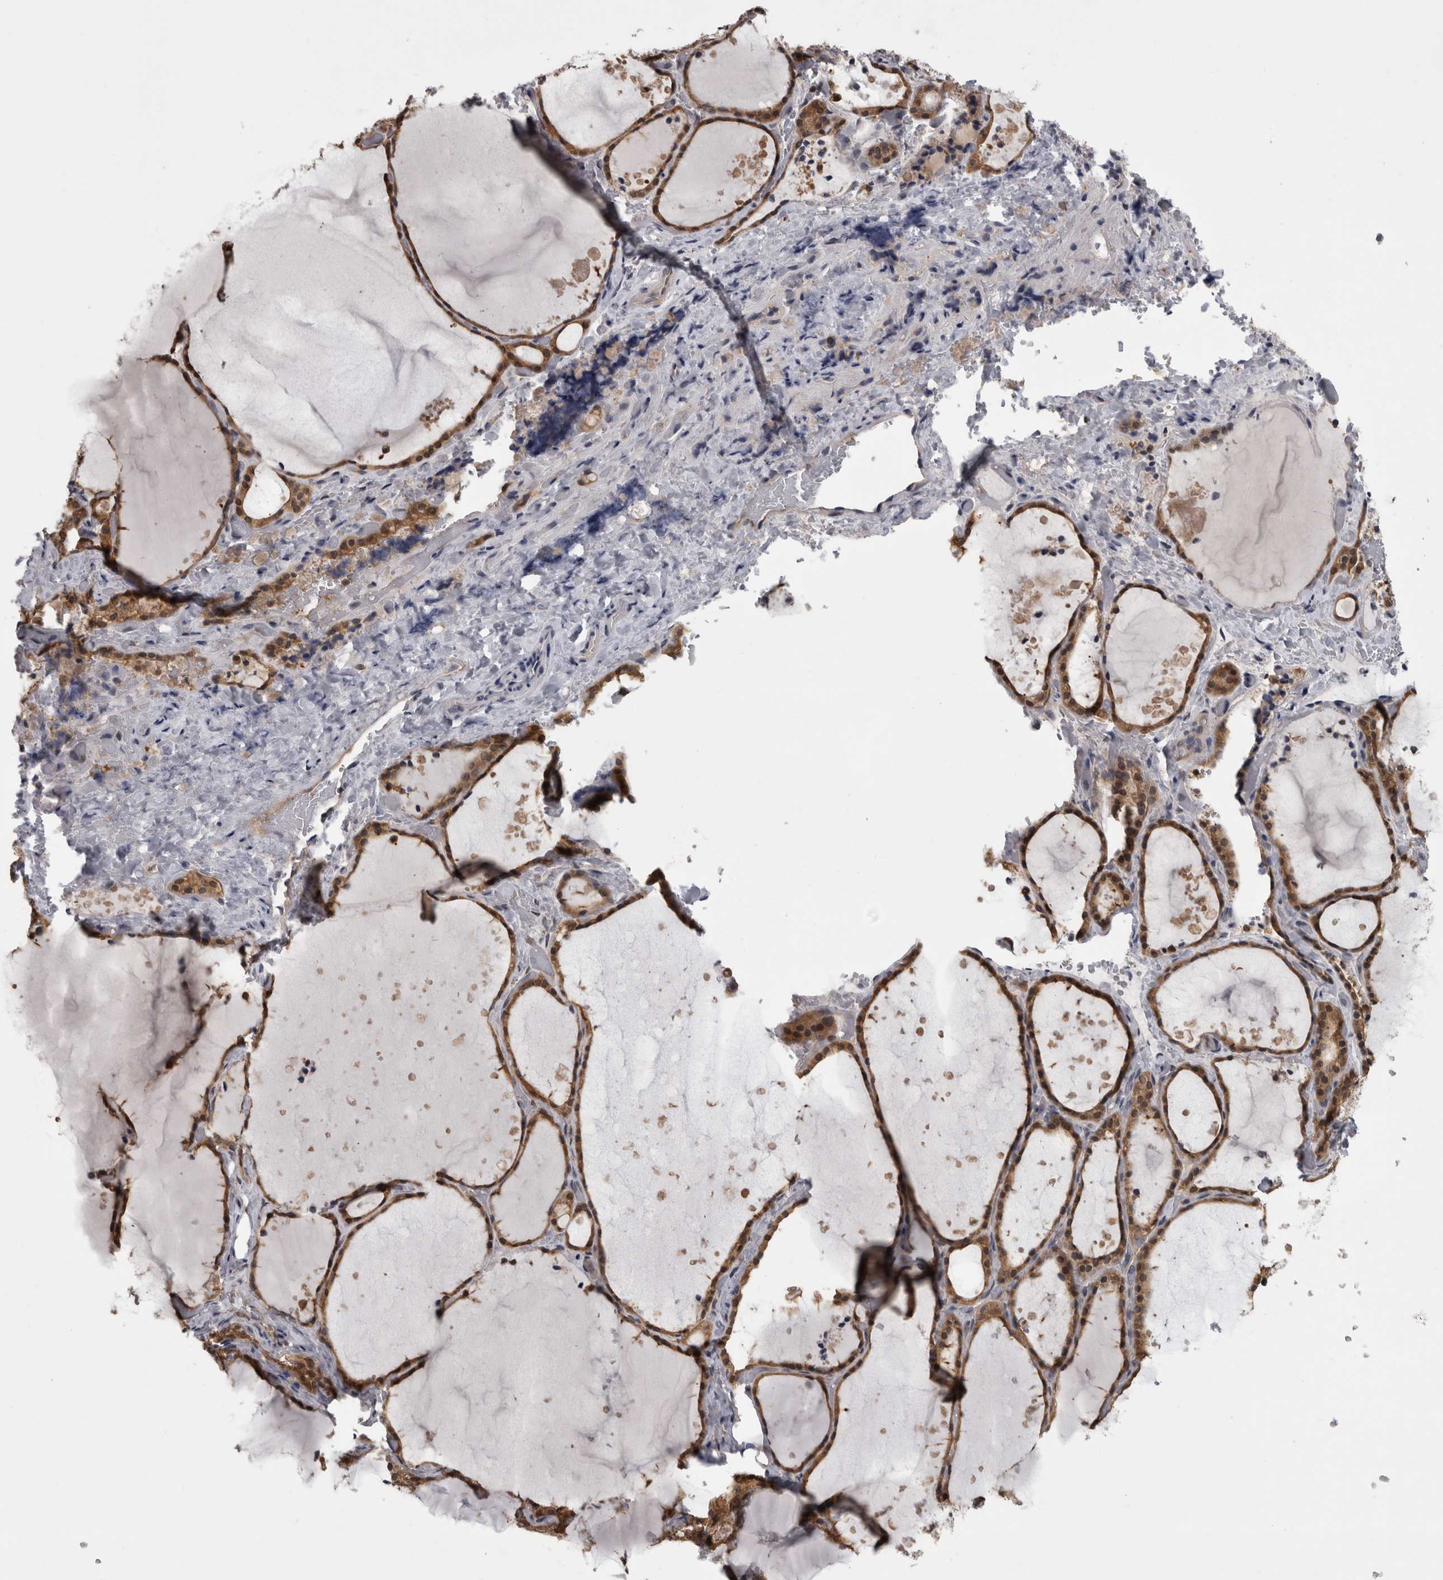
{"staining": {"intensity": "moderate", "quantity": ">75%", "location": "cytoplasmic/membranous"}, "tissue": "thyroid gland", "cell_type": "Glandular cells", "image_type": "normal", "snomed": [{"axis": "morphology", "description": "Normal tissue, NOS"}, {"axis": "topography", "description": "Thyroid gland"}], "caption": "This micrograph shows immunohistochemistry staining of normal human thyroid gland, with medium moderate cytoplasmic/membranous positivity in approximately >75% of glandular cells.", "gene": "APRT", "patient": {"sex": "female", "age": 44}}